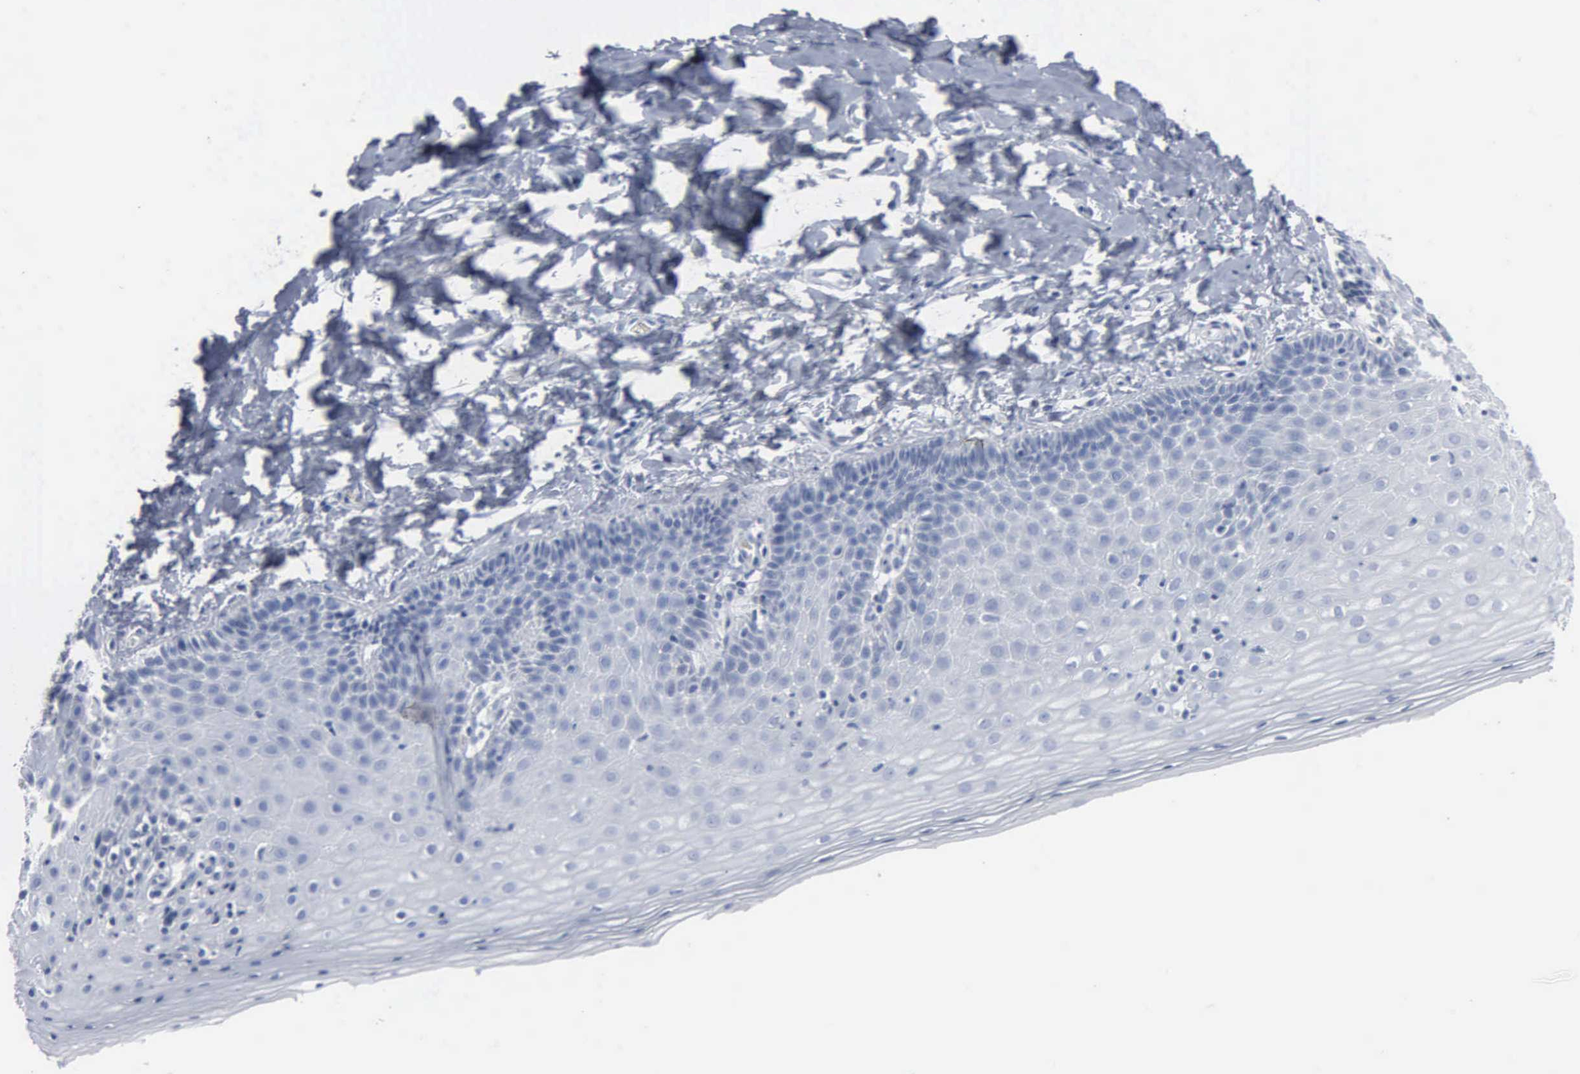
{"staining": {"intensity": "negative", "quantity": "none", "location": "none"}, "tissue": "cervix", "cell_type": "Glandular cells", "image_type": "normal", "snomed": [{"axis": "morphology", "description": "Normal tissue, NOS"}, {"axis": "topography", "description": "Cervix"}], "caption": "Immunohistochemistry photomicrograph of normal cervix: human cervix stained with DAB (3,3'-diaminobenzidine) displays no significant protein staining in glandular cells.", "gene": "DMD", "patient": {"sex": "female", "age": 53}}